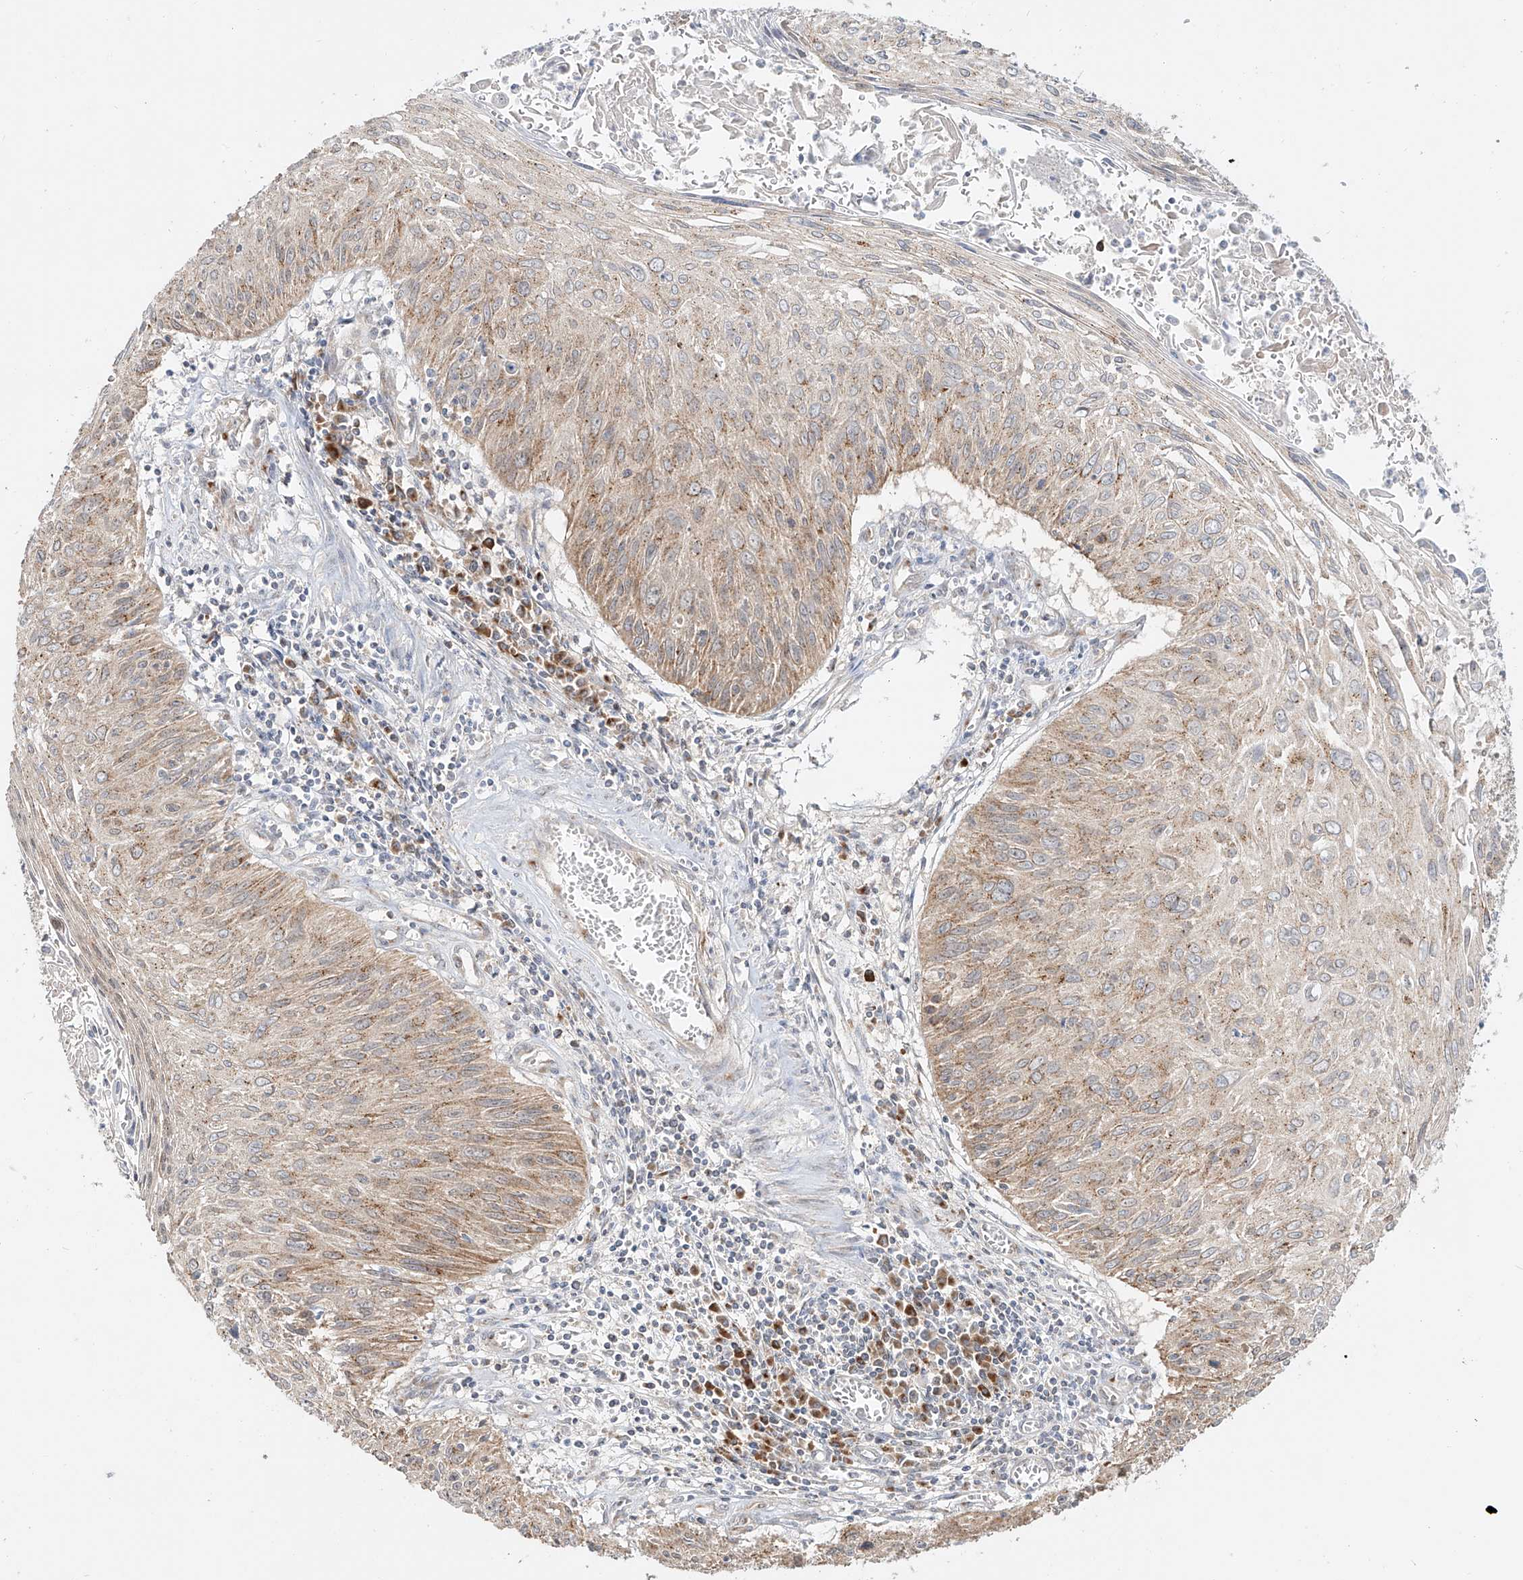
{"staining": {"intensity": "moderate", "quantity": ">75%", "location": "cytoplasmic/membranous"}, "tissue": "cervical cancer", "cell_type": "Tumor cells", "image_type": "cancer", "snomed": [{"axis": "morphology", "description": "Squamous cell carcinoma, NOS"}, {"axis": "topography", "description": "Cervix"}], "caption": "Tumor cells demonstrate medium levels of moderate cytoplasmic/membranous positivity in about >75% of cells in human cervical cancer (squamous cell carcinoma).", "gene": "BSDC1", "patient": {"sex": "female", "age": 51}}